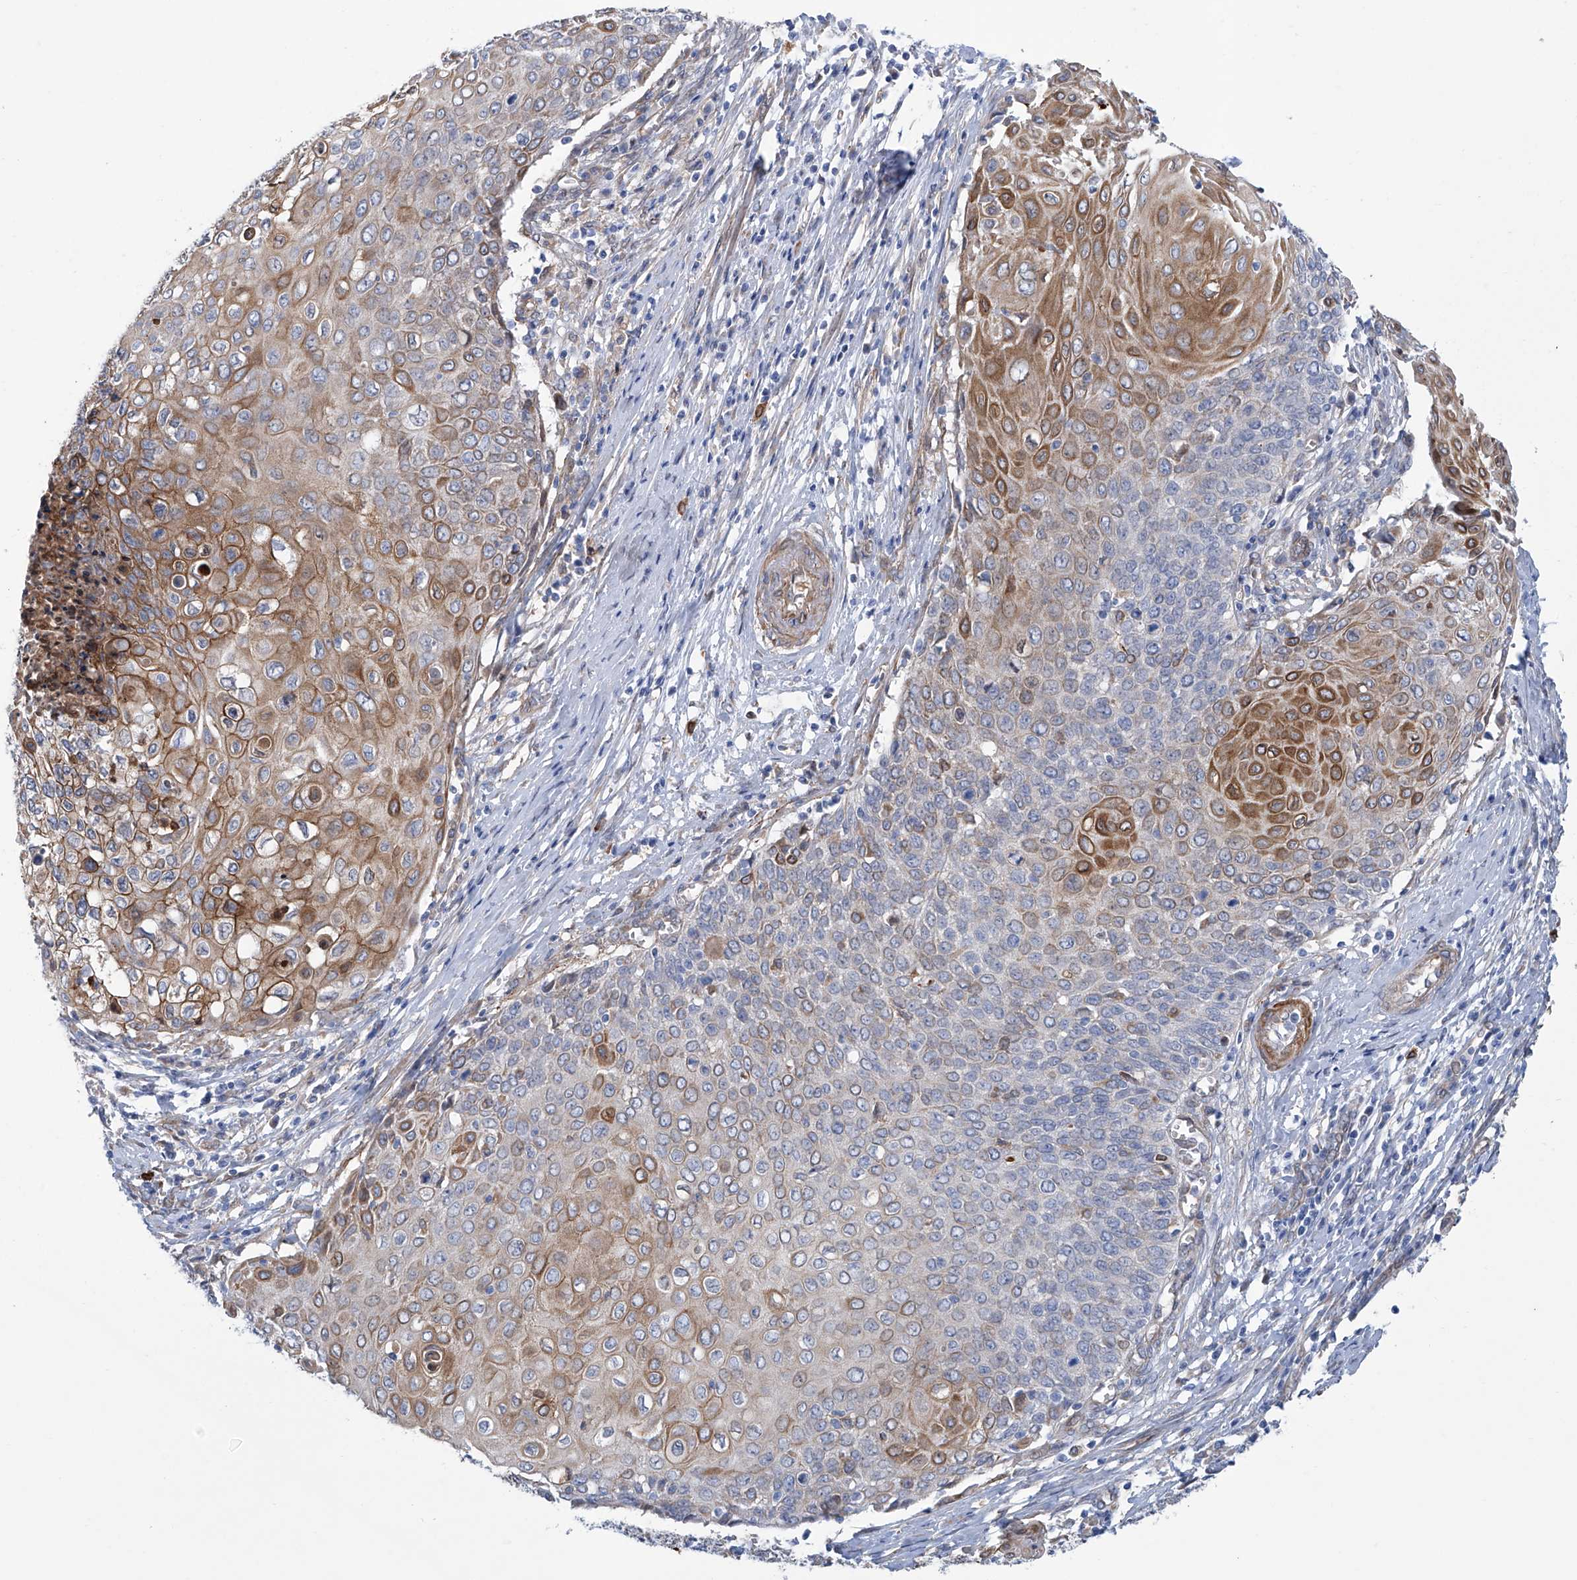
{"staining": {"intensity": "moderate", "quantity": "25%-75%", "location": "cytoplasmic/membranous"}, "tissue": "cervical cancer", "cell_type": "Tumor cells", "image_type": "cancer", "snomed": [{"axis": "morphology", "description": "Squamous cell carcinoma, NOS"}, {"axis": "topography", "description": "Cervix"}], "caption": "Immunohistochemistry of human cervical cancer exhibits medium levels of moderate cytoplasmic/membranous staining in about 25%-75% of tumor cells. (brown staining indicates protein expression, while blue staining denotes nuclei).", "gene": "TNN", "patient": {"sex": "female", "age": 39}}